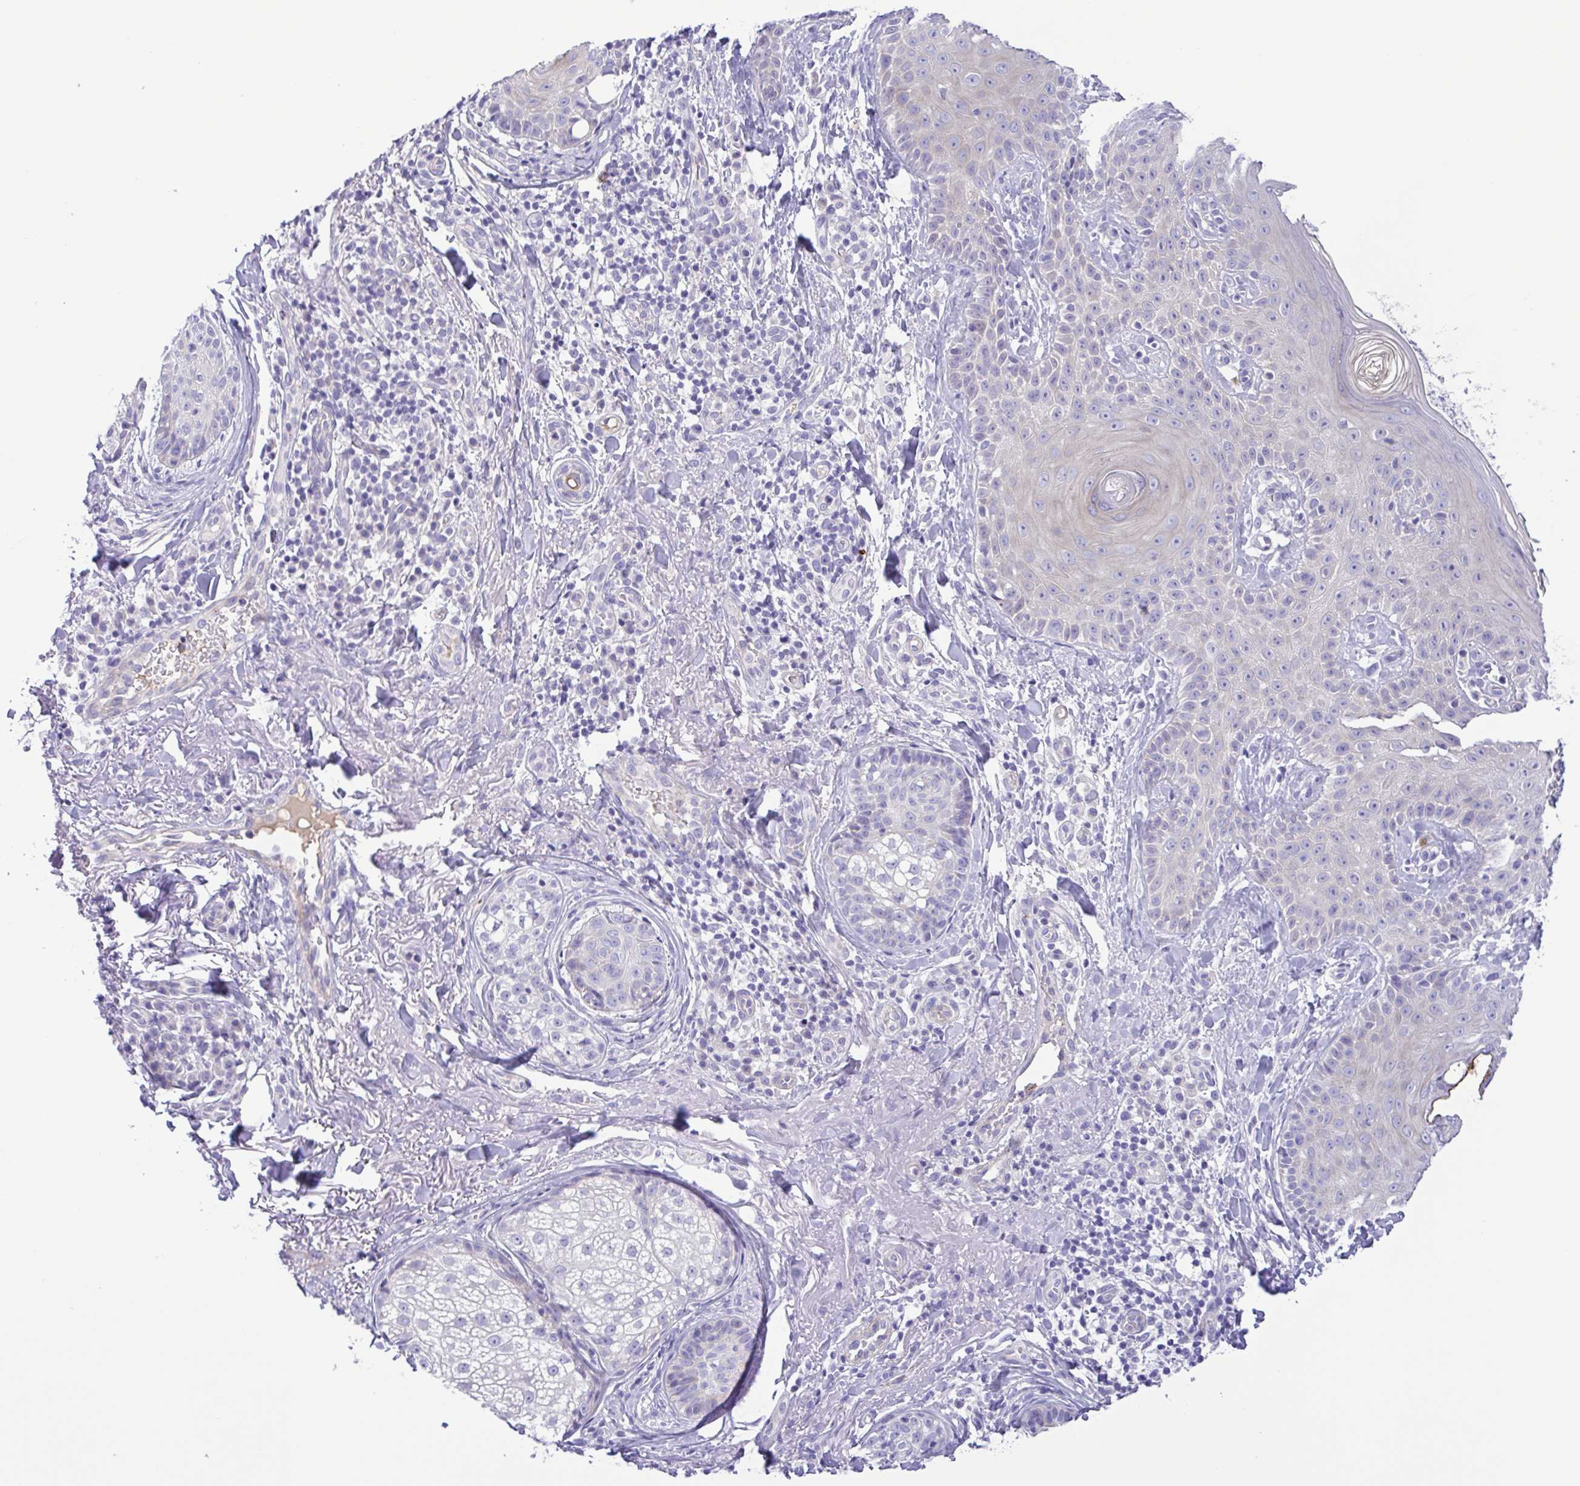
{"staining": {"intensity": "negative", "quantity": "none", "location": "none"}, "tissue": "skin cancer", "cell_type": "Tumor cells", "image_type": "cancer", "snomed": [{"axis": "morphology", "description": "Basal cell carcinoma"}, {"axis": "topography", "description": "Skin"}], "caption": "DAB immunohistochemical staining of skin cancer displays no significant positivity in tumor cells.", "gene": "GABBR2", "patient": {"sex": "male", "age": 65}}